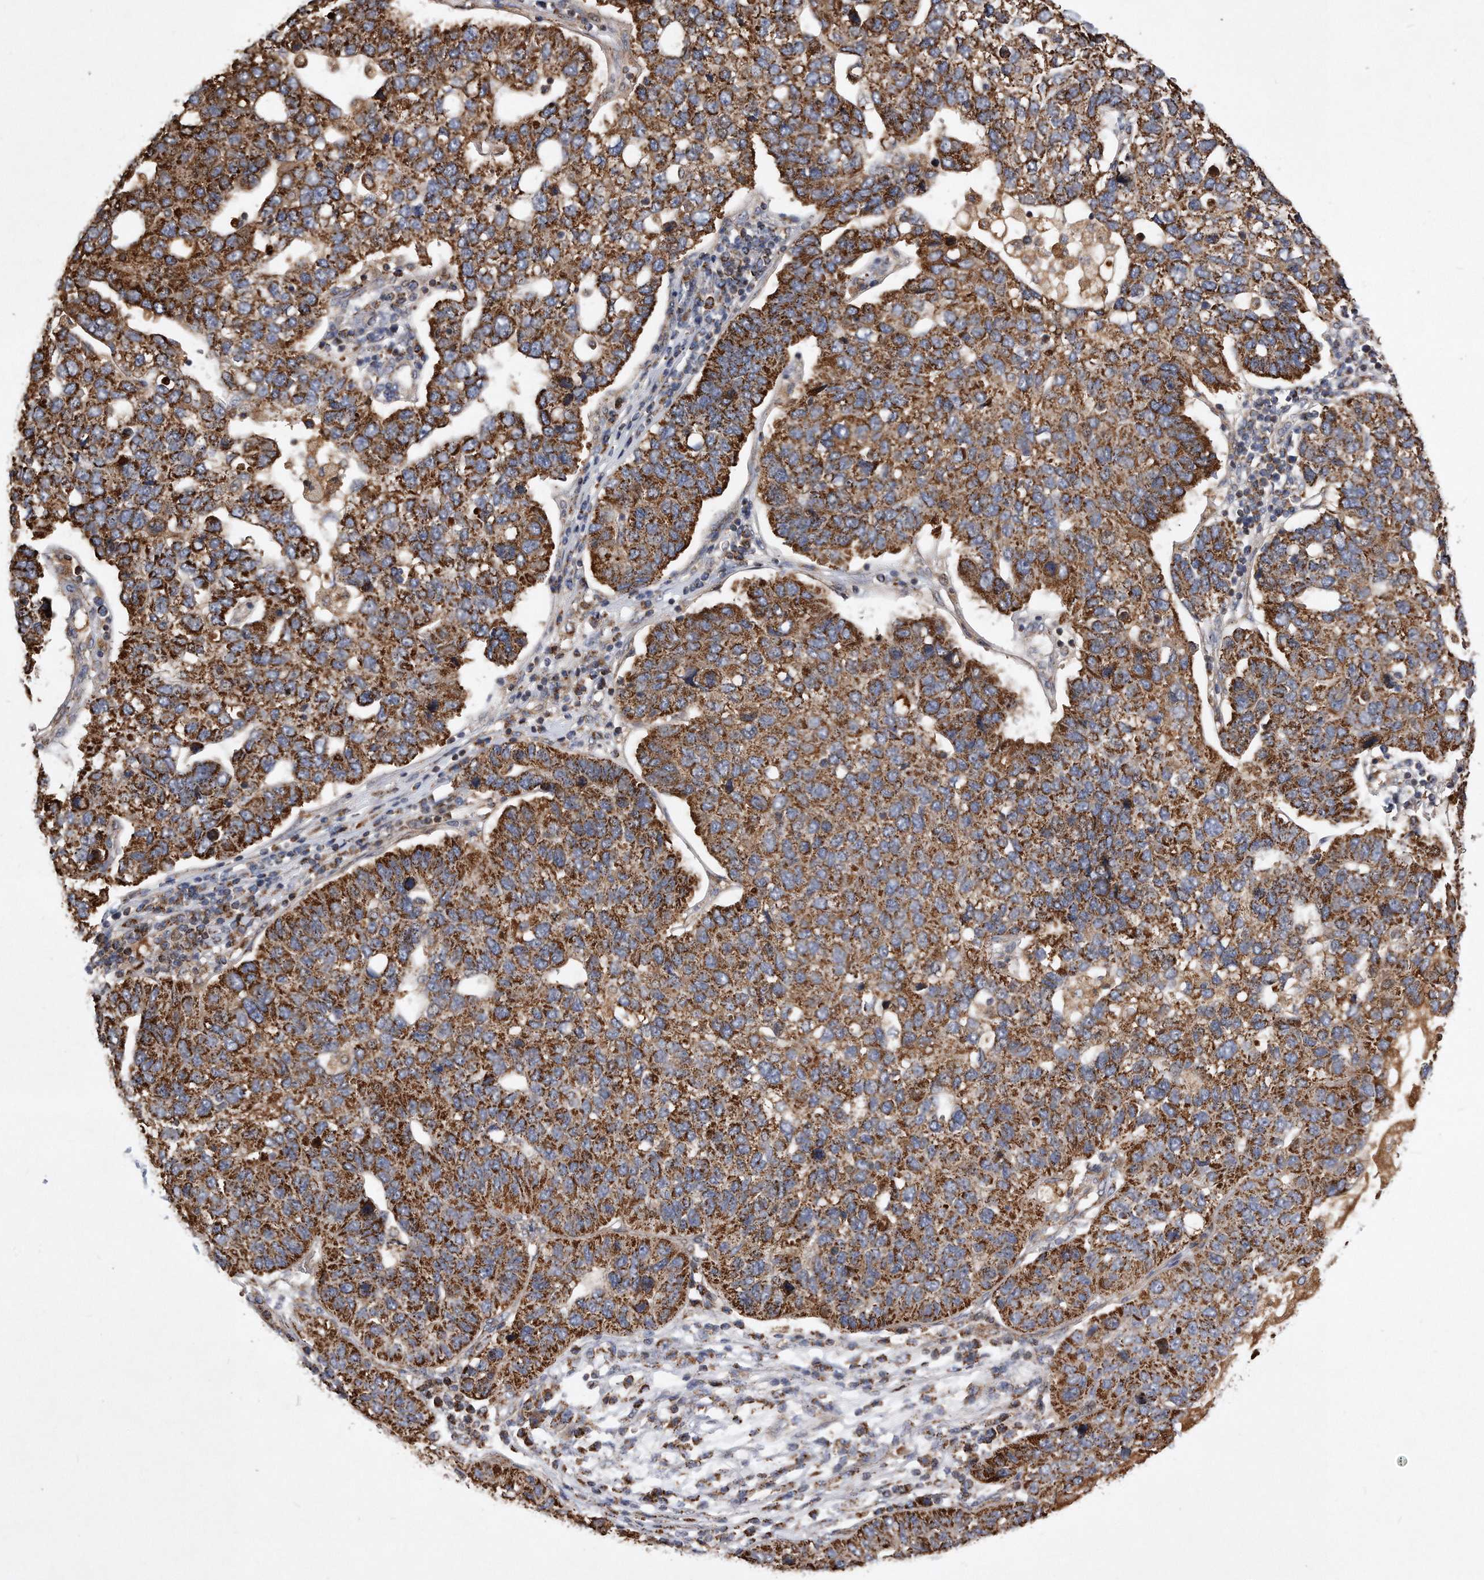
{"staining": {"intensity": "strong", "quantity": ">75%", "location": "cytoplasmic/membranous"}, "tissue": "pancreatic cancer", "cell_type": "Tumor cells", "image_type": "cancer", "snomed": [{"axis": "morphology", "description": "Adenocarcinoma, NOS"}, {"axis": "topography", "description": "Pancreas"}], "caption": "Immunohistochemical staining of human pancreatic cancer (adenocarcinoma) displays strong cytoplasmic/membranous protein staining in about >75% of tumor cells. The staining is performed using DAB (3,3'-diaminobenzidine) brown chromogen to label protein expression. The nuclei are counter-stained blue using hematoxylin.", "gene": "PPP5C", "patient": {"sex": "female", "age": 61}}